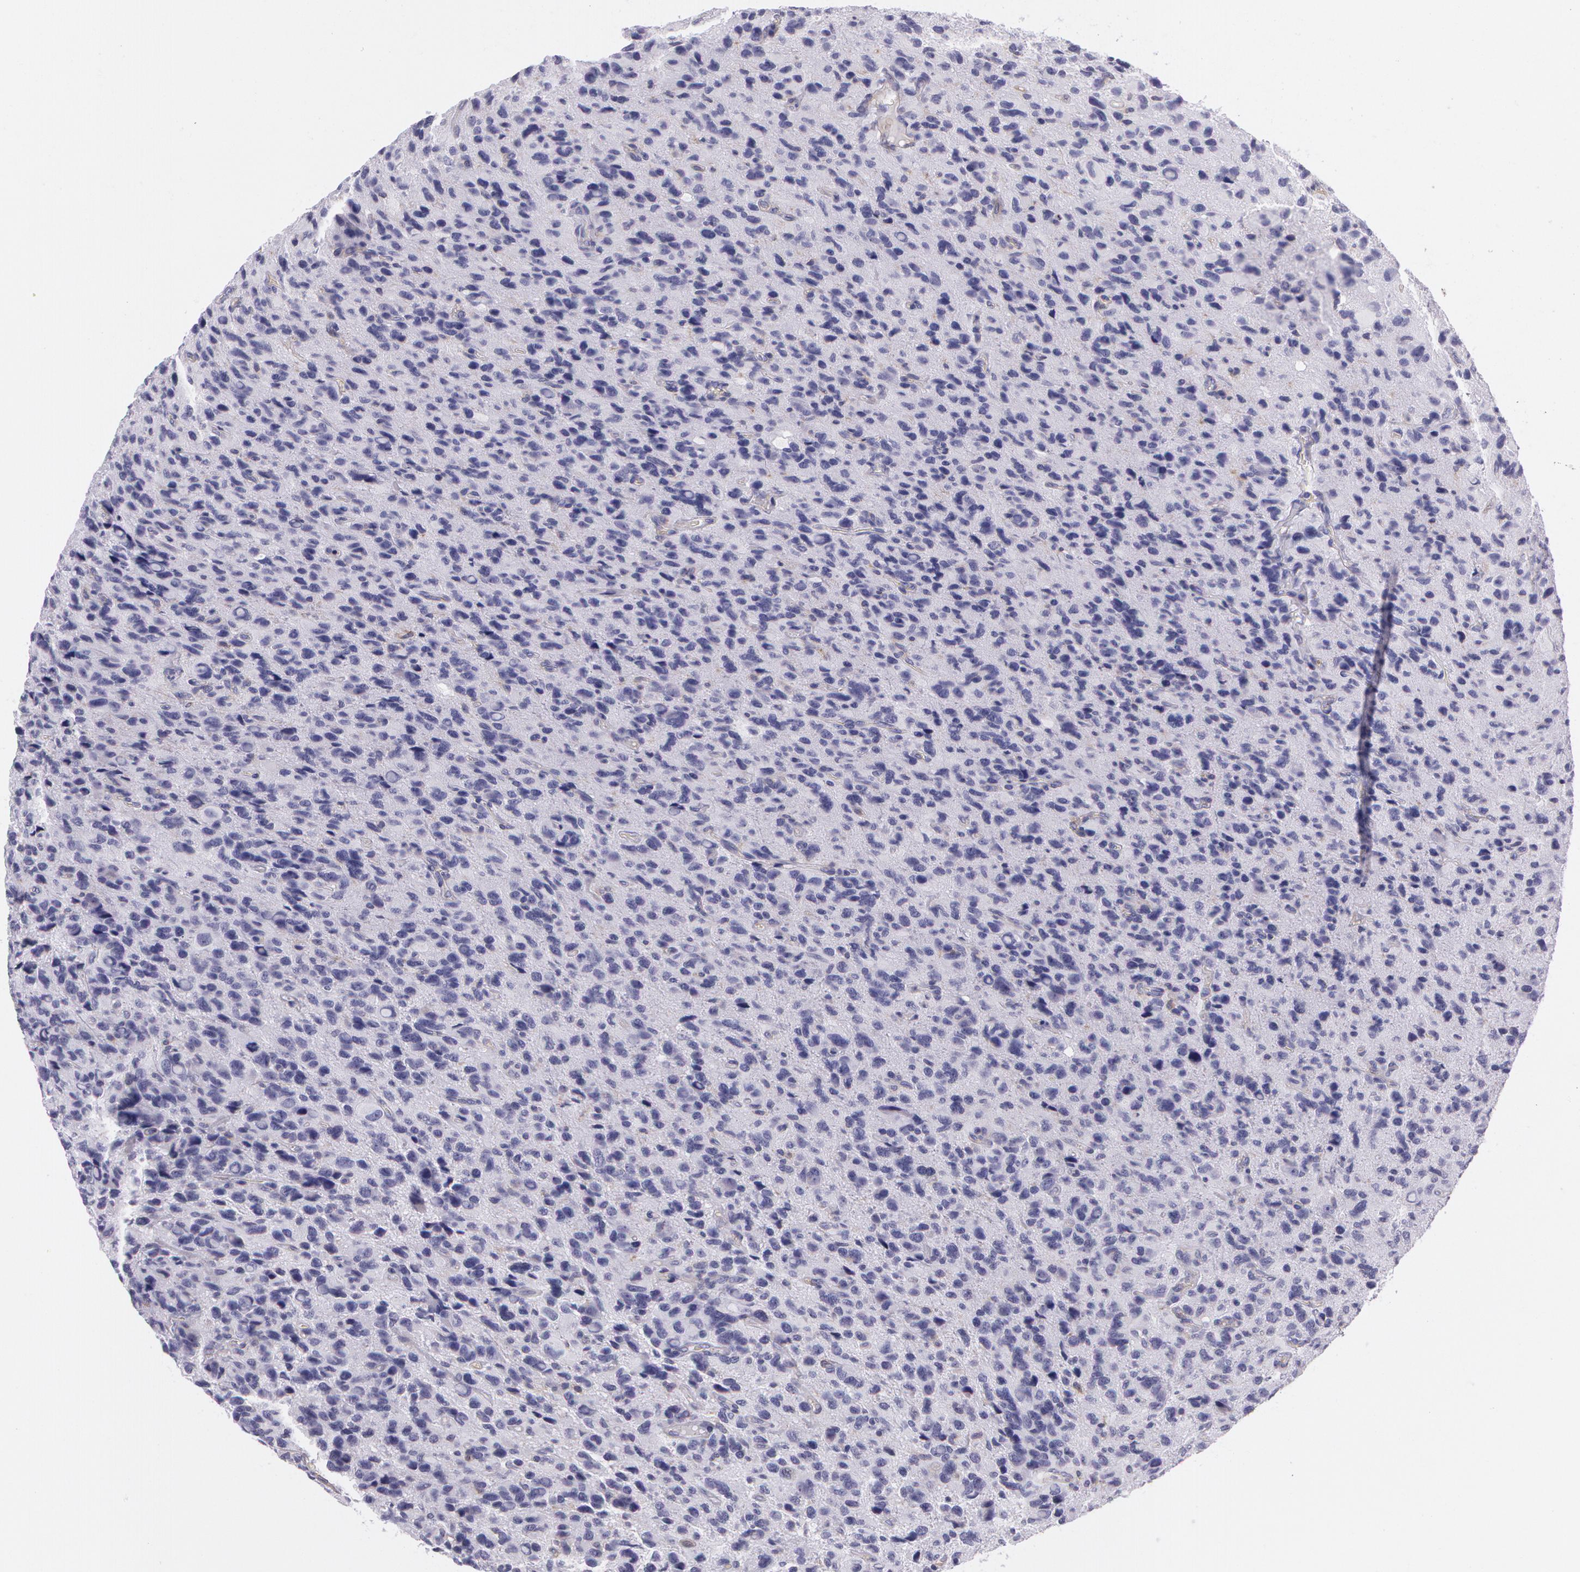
{"staining": {"intensity": "negative", "quantity": "none", "location": "none"}, "tissue": "glioma", "cell_type": "Tumor cells", "image_type": "cancer", "snomed": [{"axis": "morphology", "description": "Glioma, malignant, High grade"}, {"axis": "topography", "description": "Brain"}], "caption": "High-grade glioma (malignant) was stained to show a protein in brown. There is no significant expression in tumor cells.", "gene": "LY75", "patient": {"sex": "male", "age": 77}}